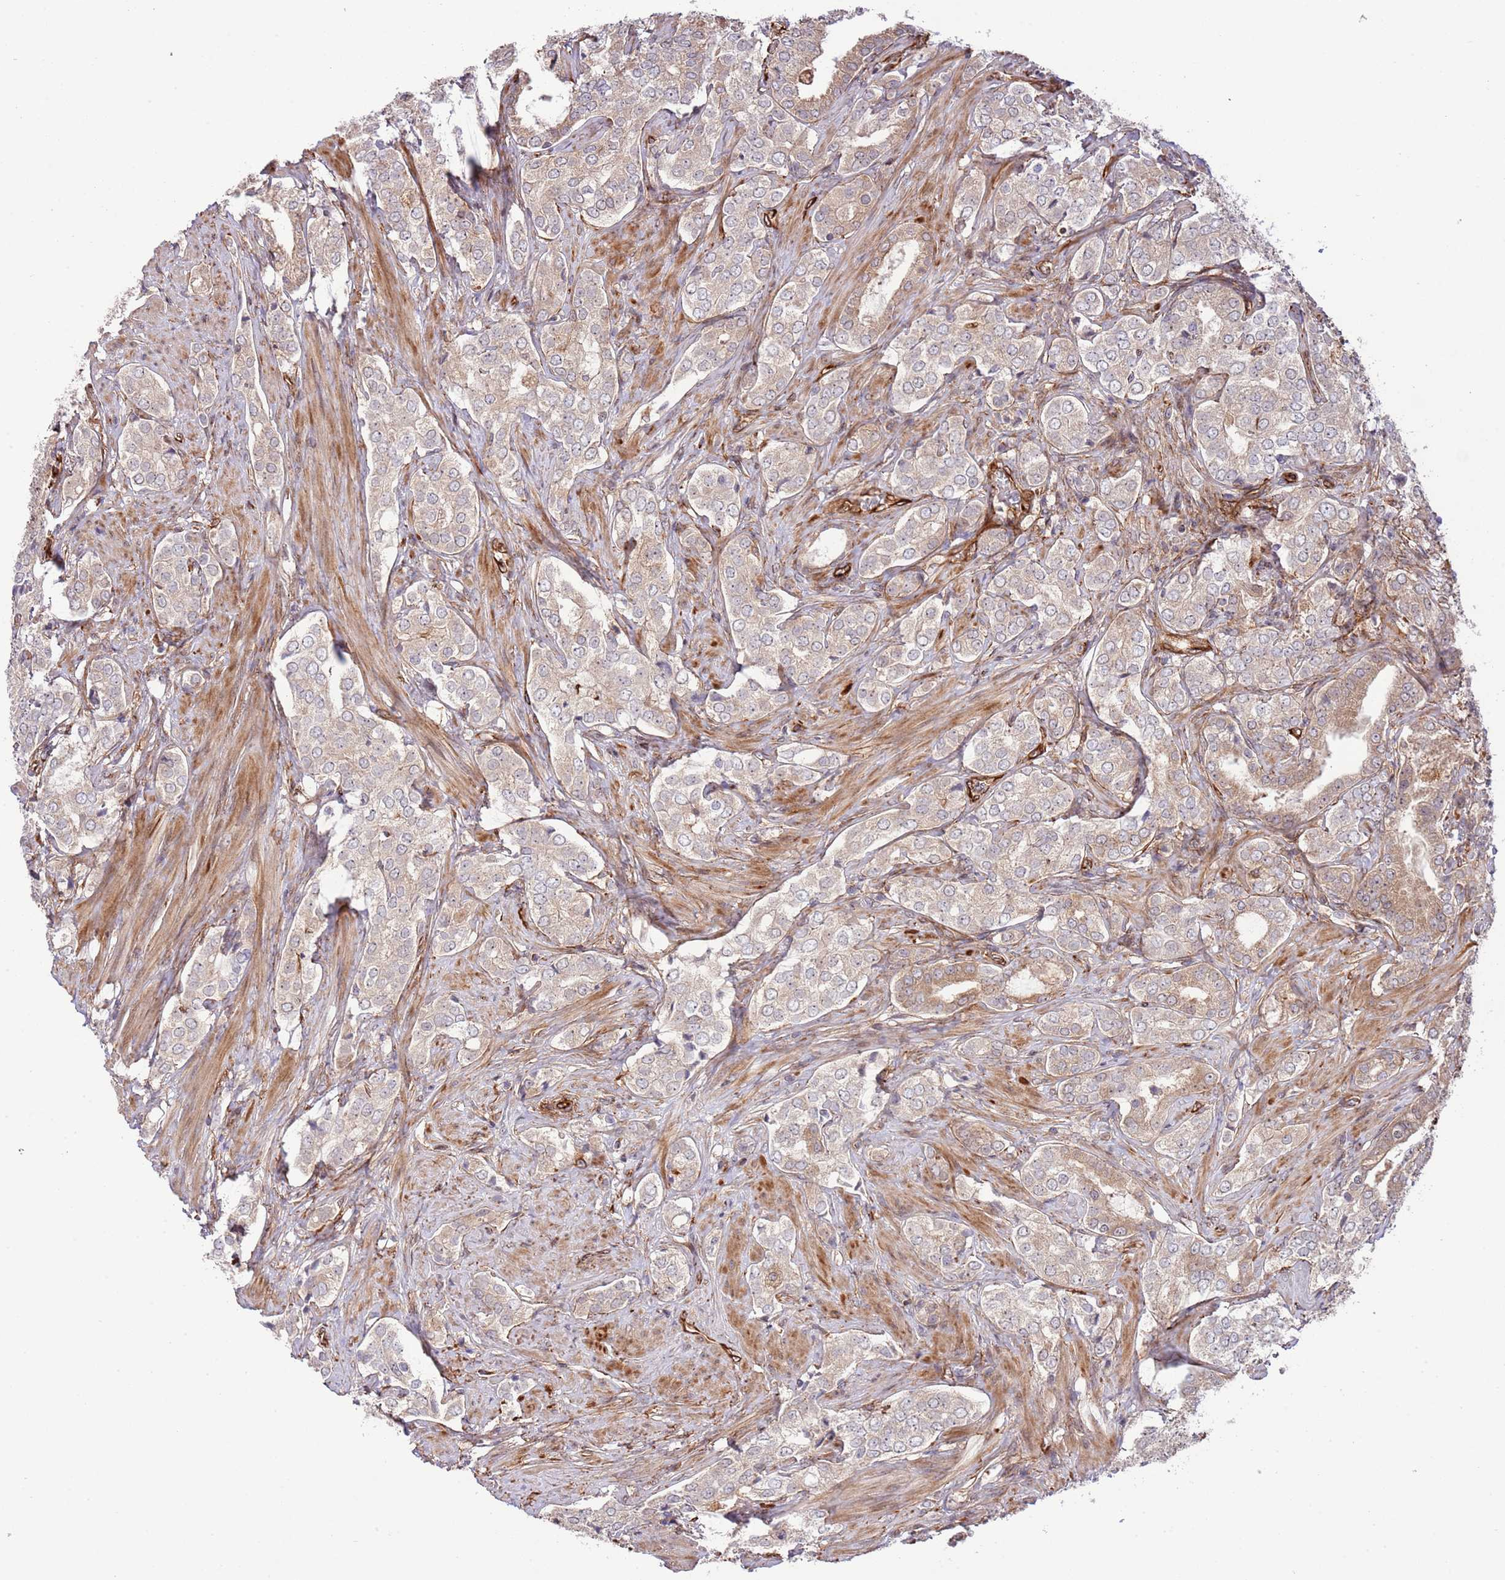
{"staining": {"intensity": "weak", "quantity": "<25%", "location": "cytoplasmic/membranous"}, "tissue": "prostate cancer", "cell_type": "Tumor cells", "image_type": "cancer", "snomed": [{"axis": "morphology", "description": "Adenocarcinoma, High grade"}, {"axis": "topography", "description": "Prostate"}], "caption": "Histopathology image shows no protein positivity in tumor cells of adenocarcinoma (high-grade) (prostate) tissue.", "gene": "NEK3", "patient": {"sex": "male", "age": 71}}